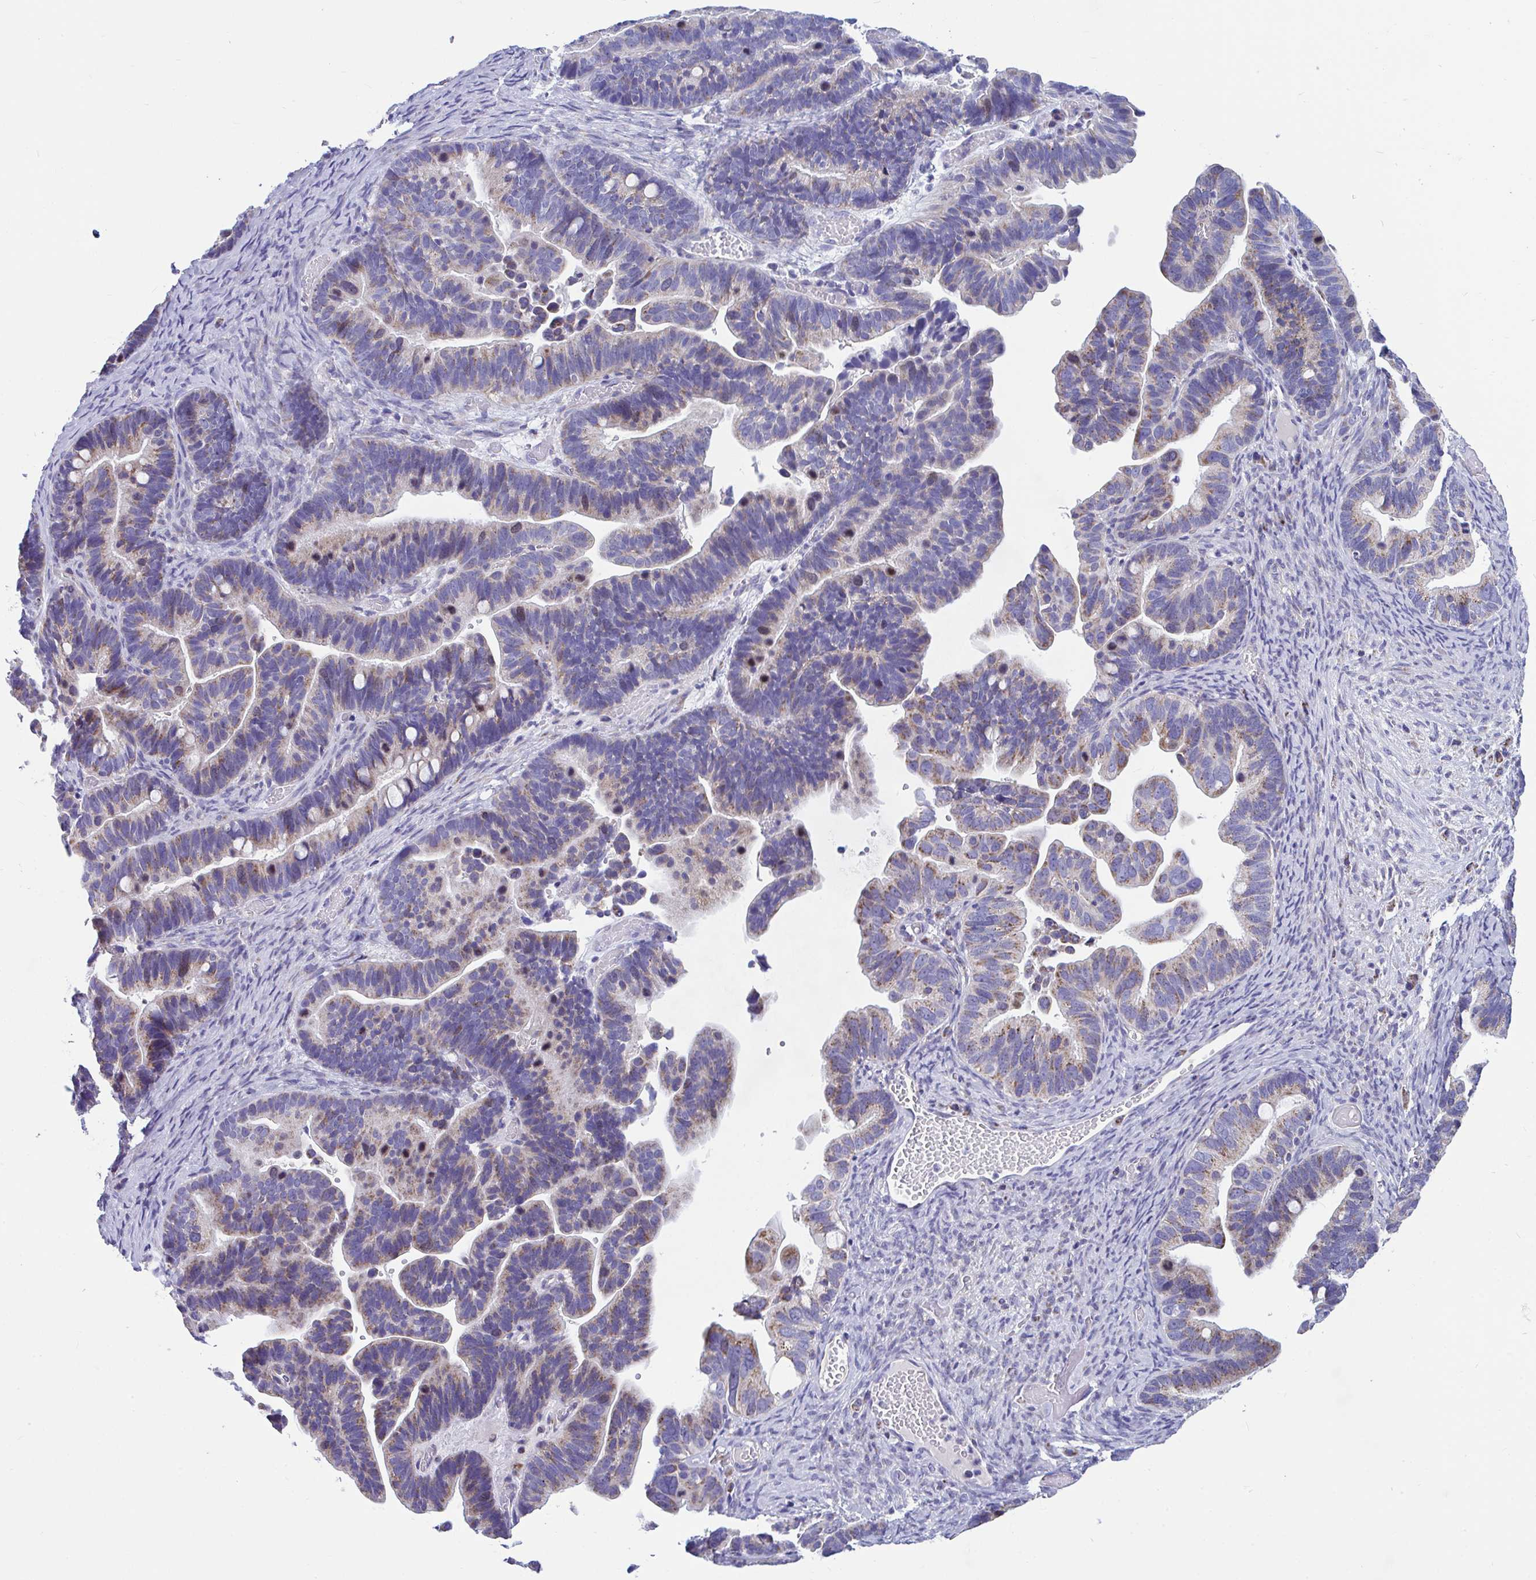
{"staining": {"intensity": "moderate", "quantity": "25%-75%", "location": "cytoplasmic/membranous"}, "tissue": "ovarian cancer", "cell_type": "Tumor cells", "image_type": "cancer", "snomed": [{"axis": "morphology", "description": "Cystadenocarcinoma, serous, NOS"}, {"axis": "topography", "description": "Ovary"}], "caption": "This photomicrograph shows serous cystadenocarcinoma (ovarian) stained with immunohistochemistry to label a protein in brown. The cytoplasmic/membranous of tumor cells show moderate positivity for the protein. Nuclei are counter-stained blue.", "gene": "OR13A1", "patient": {"sex": "female", "age": 56}}